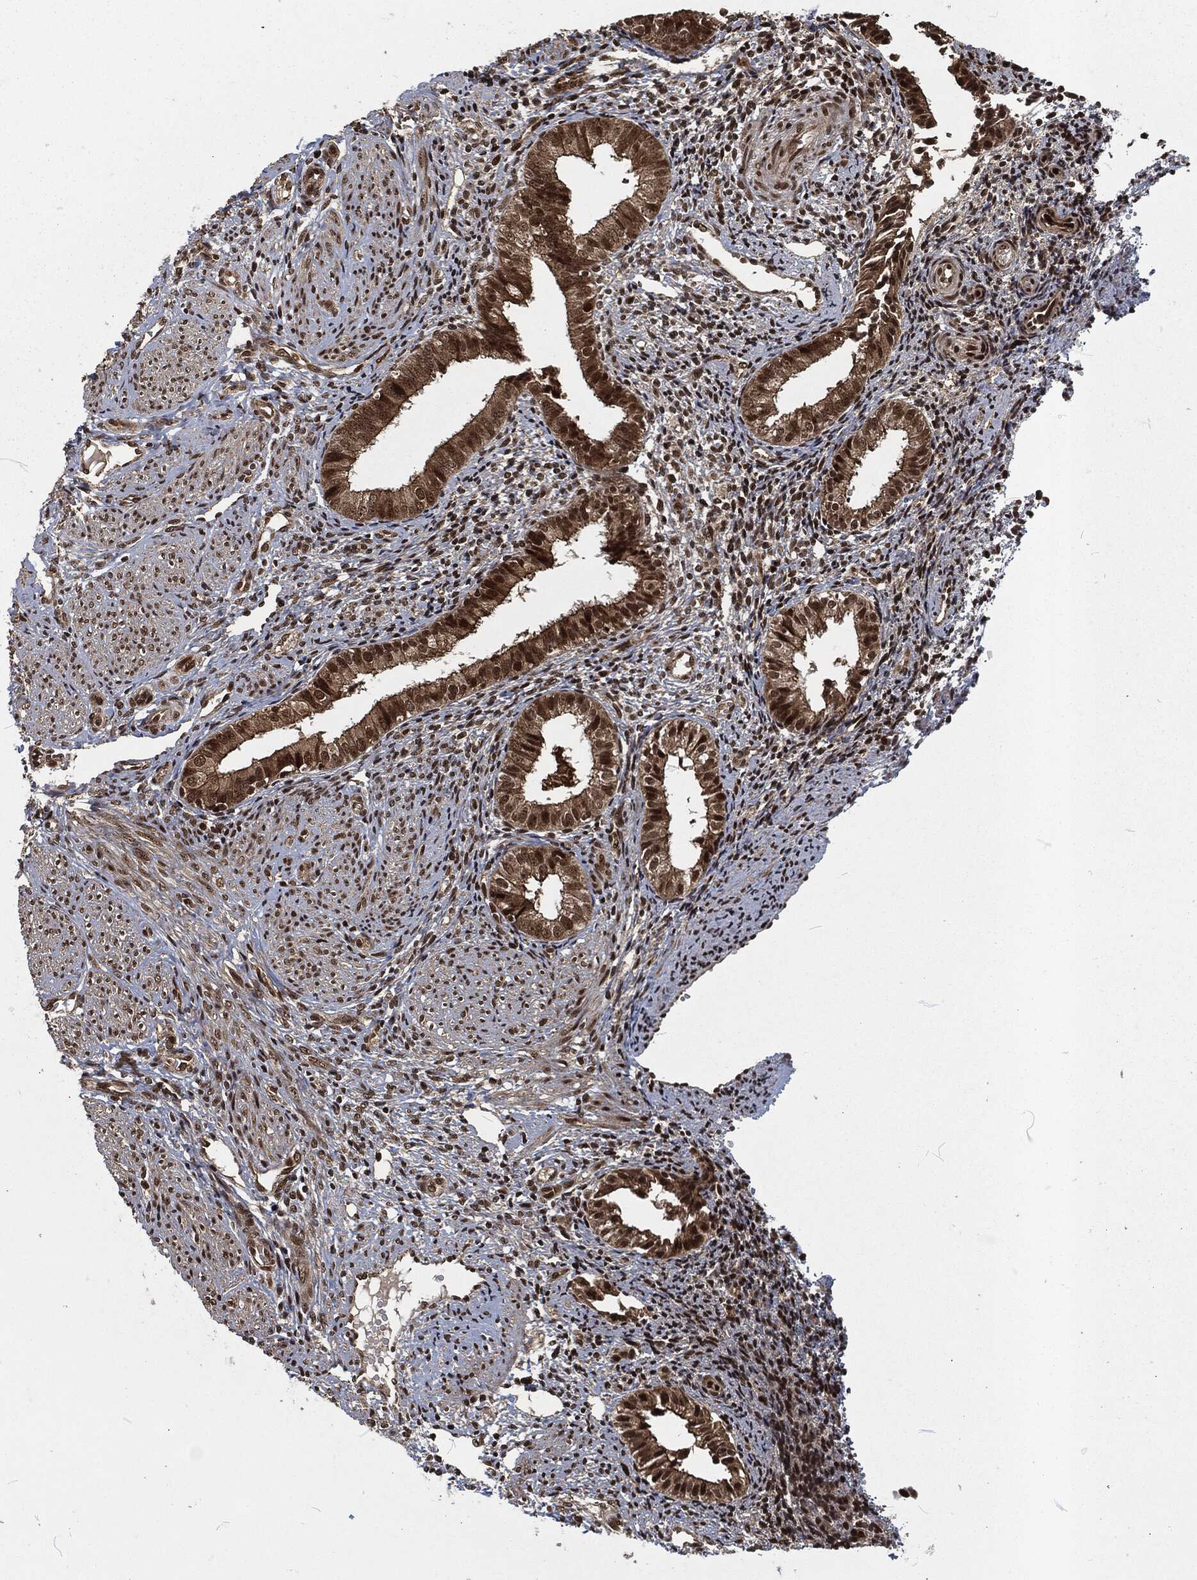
{"staining": {"intensity": "strong", "quantity": "25%-75%", "location": "nuclear"}, "tissue": "endometrium", "cell_type": "Cells in endometrial stroma", "image_type": "normal", "snomed": [{"axis": "morphology", "description": "Normal tissue, NOS"}, {"axis": "topography", "description": "Endometrium"}], "caption": "Endometrium stained for a protein displays strong nuclear positivity in cells in endometrial stroma. (IHC, brightfield microscopy, high magnification).", "gene": "NGRN", "patient": {"sex": "female", "age": 47}}